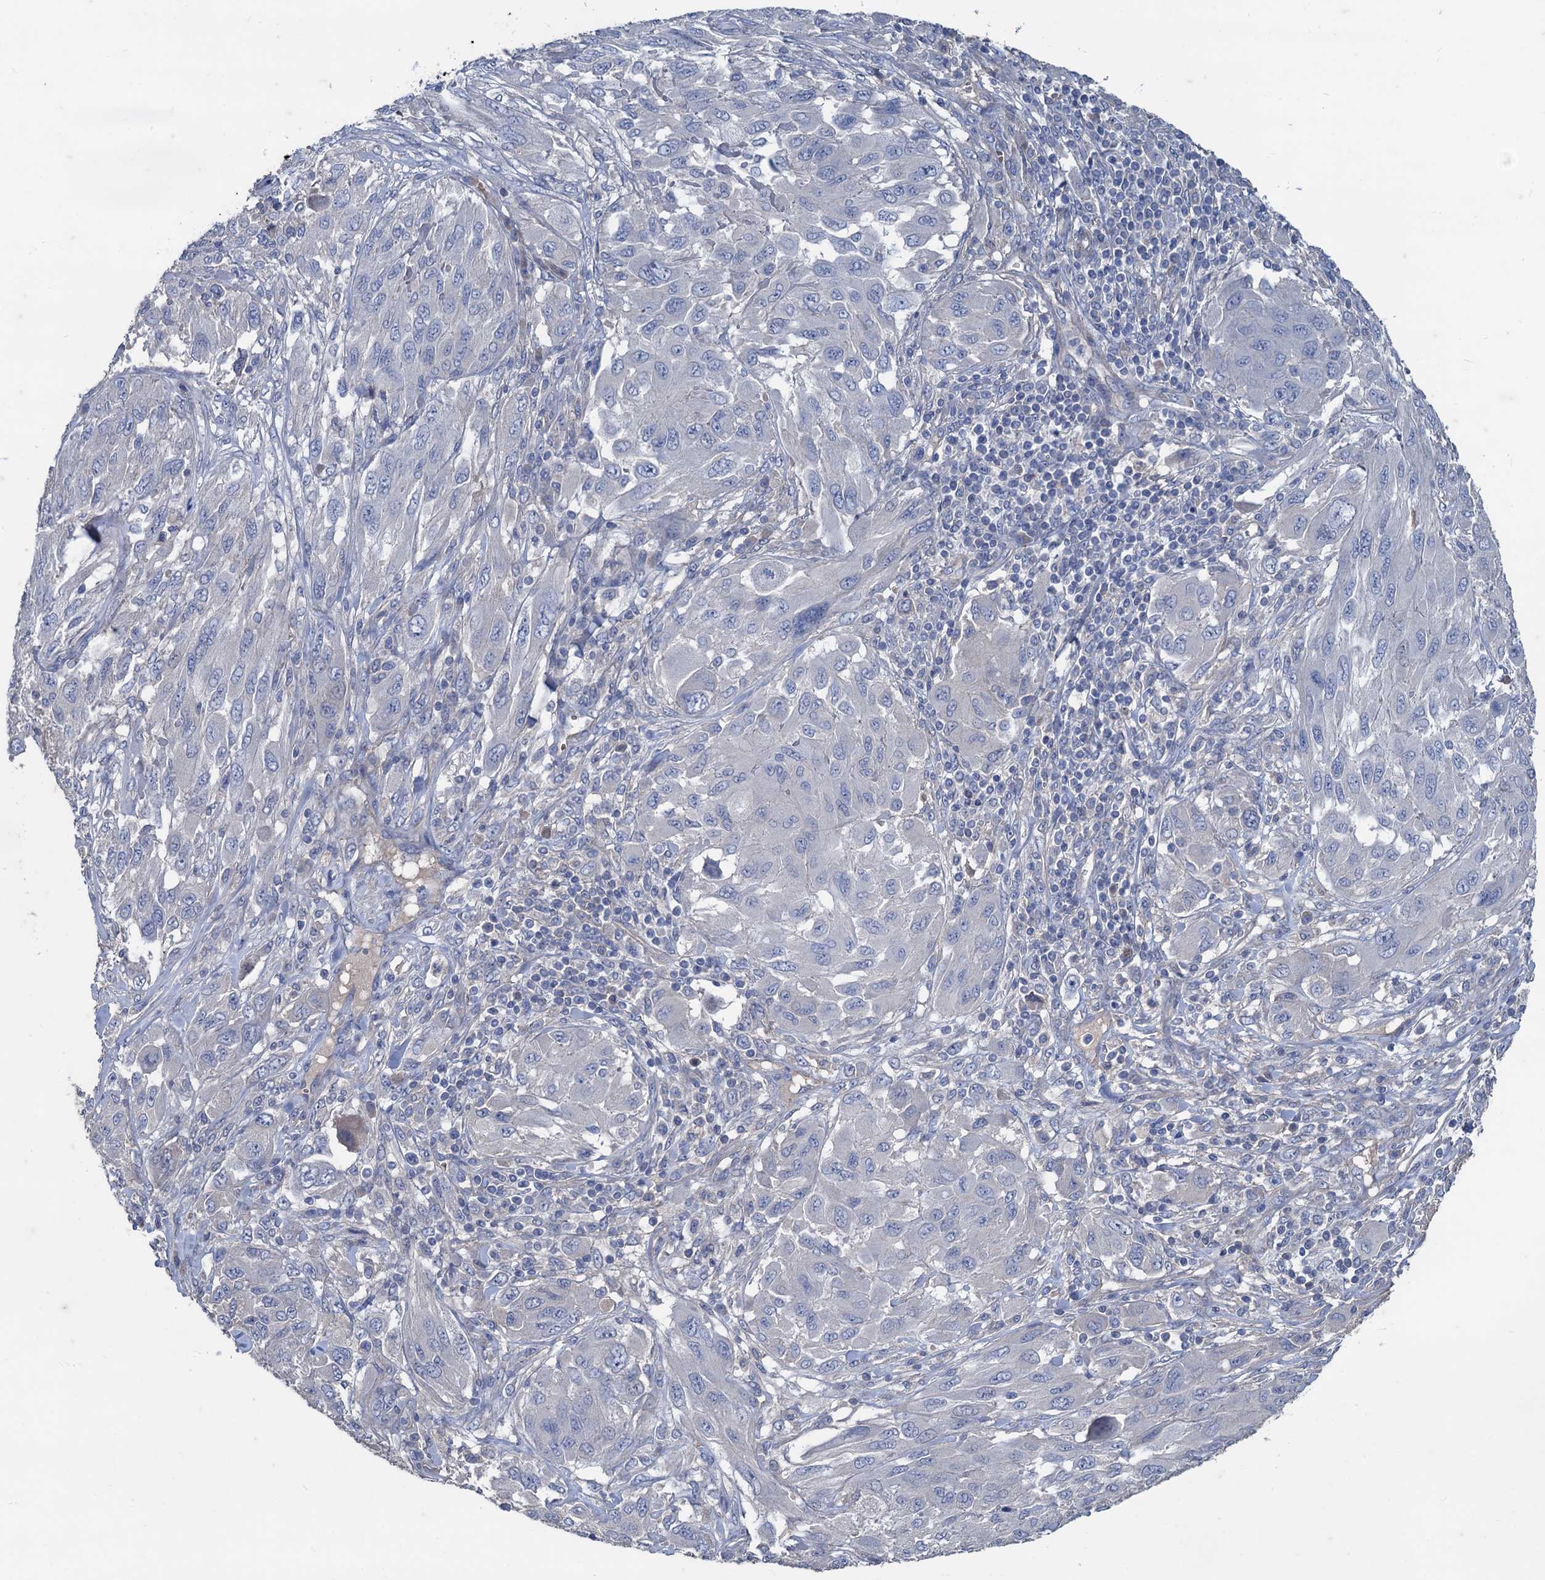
{"staining": {"intensity": "negative", "quantity": "none", "location": "none"}, "tissue": "melanoma", "cell_type": "Tumor cells", "image_type": "cancer", "snomed": [{"axis": "morphology", "description": "Malignant melanoma, NOS"}, {"axis": "topography", "description": "Skin"}], "caption": "DAB immunohistochemical staining of human melanoma exhibits no significant staining in tumor cells.", "gene": "SMCO3", "patient": {"sex": "female", "age": 91}}